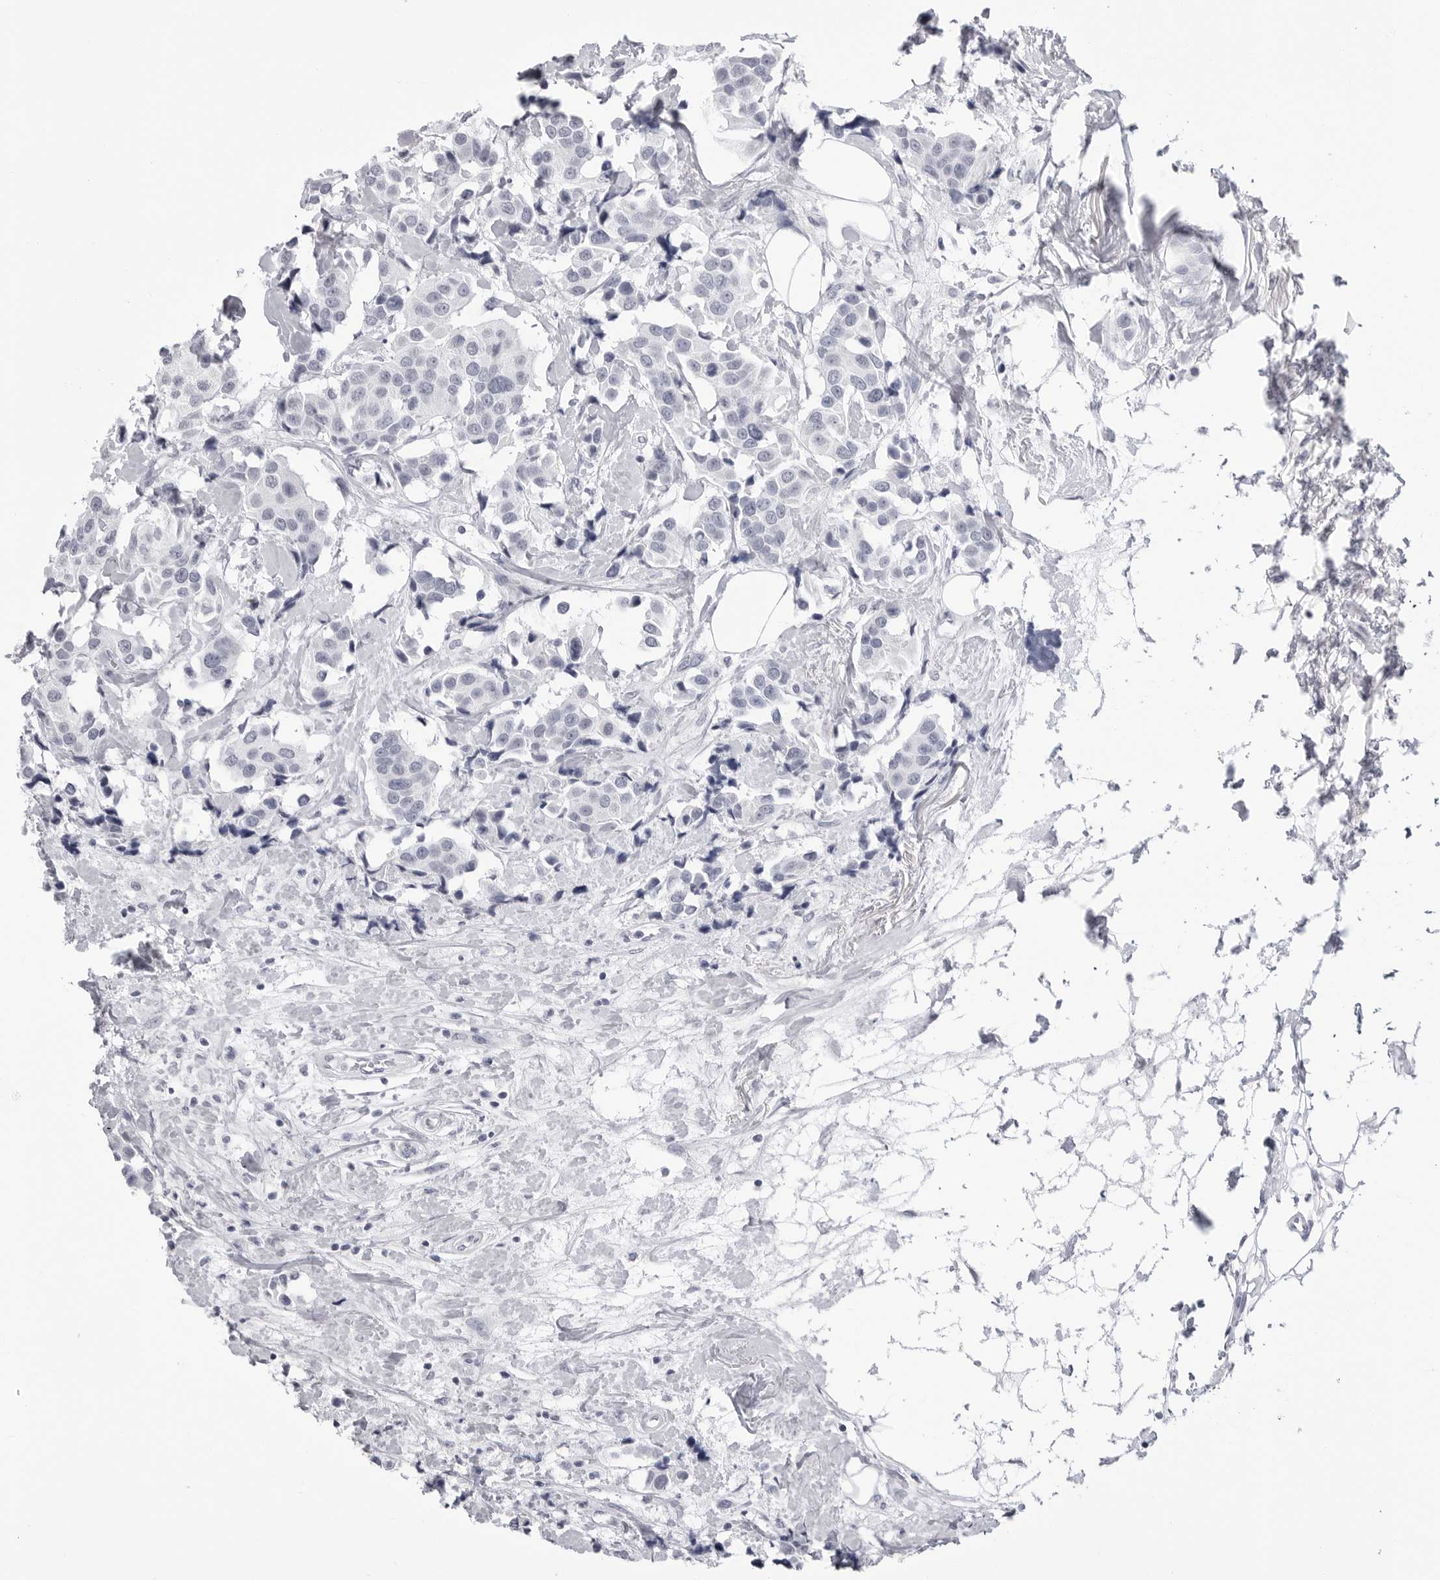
{"staining": {"intensity": "negative", "quantity": "none", "location": "none"}, "tissue": "breast cancer", "cell_type": "Tumor cells", "image_type": "cancer", "snomed": [{"axis": "morphology", "description": "Normal tissue, NOS"}, {"axis": "morphology", "description": "Duct carcinoma"}, {"axis": "topography", "description": "Breast"}], "caption": "The micrograph shows no staining of tumor cells in breast cancer (infiltrating ductal carcinoma).", "gene": "PGA3", "patient": {"sex": "female", "age": 39}}